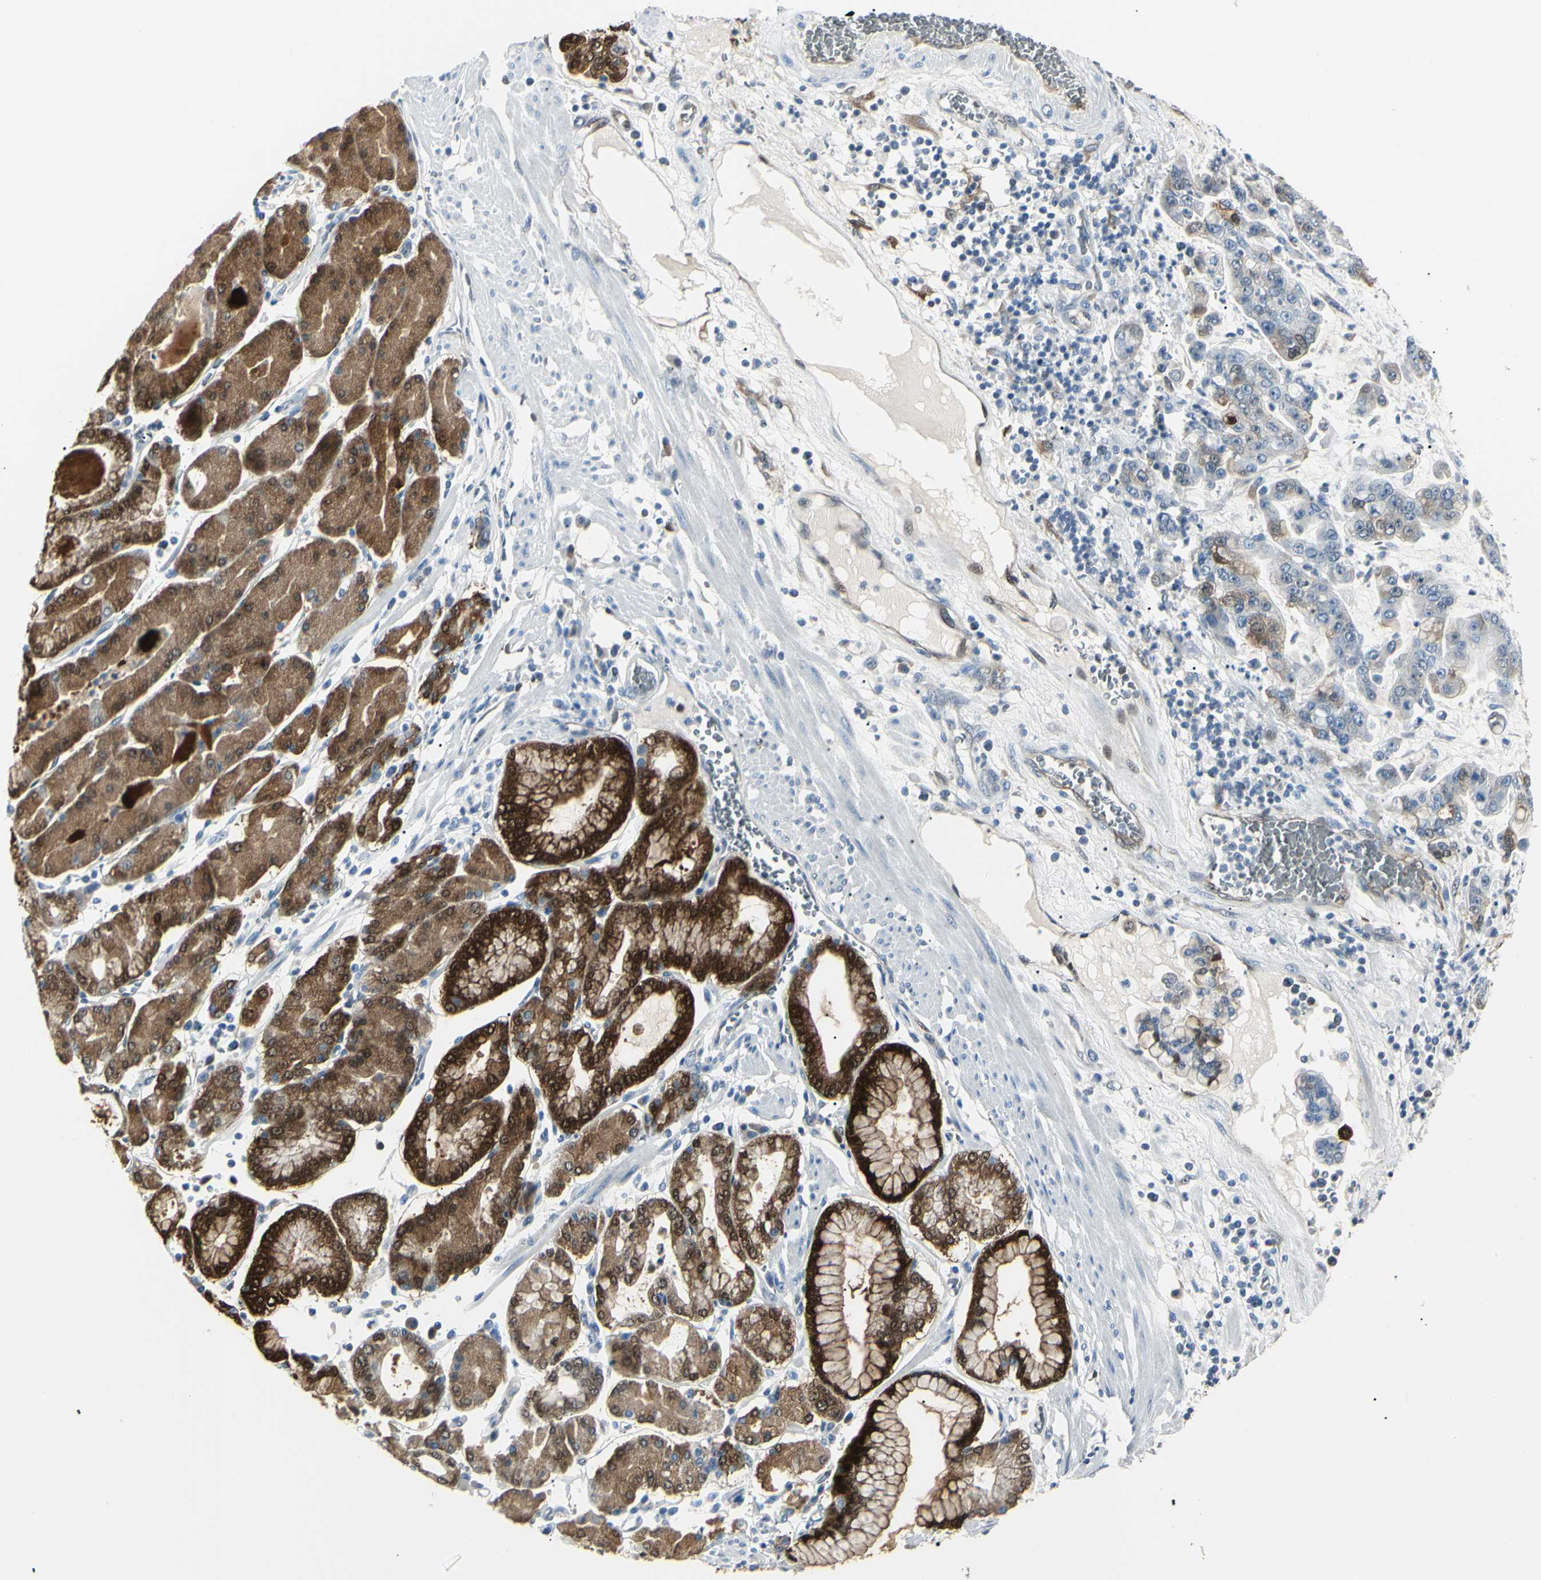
{"staining": {"intensity": "strong", "quantity": ">75%", "location": "cytoplasmic/membranous,nuclear"}, "tissue": "stomach cancer", "cell_type": "Tumor cells", "image_type": "cancer", "snomed": [{"axis": "morphology", "description": "Normal tissue, NOS"}, {"axis": "morphology", "description": "Adenocarcinoma, NOS"}, {"axis": "topography", "description": "Stomach, upper"}, {"axis": "topography", "description": "Stomach"}], "caption": "Human adenocarcinoma (stomach) stained with a brown dye exhibits strong cytoplasmic/membranous and nuclear positive expression in approximately >75% of tumor cells.", "gene": "AKR1C3", "patient": {"sex": "male", "age": 76}}